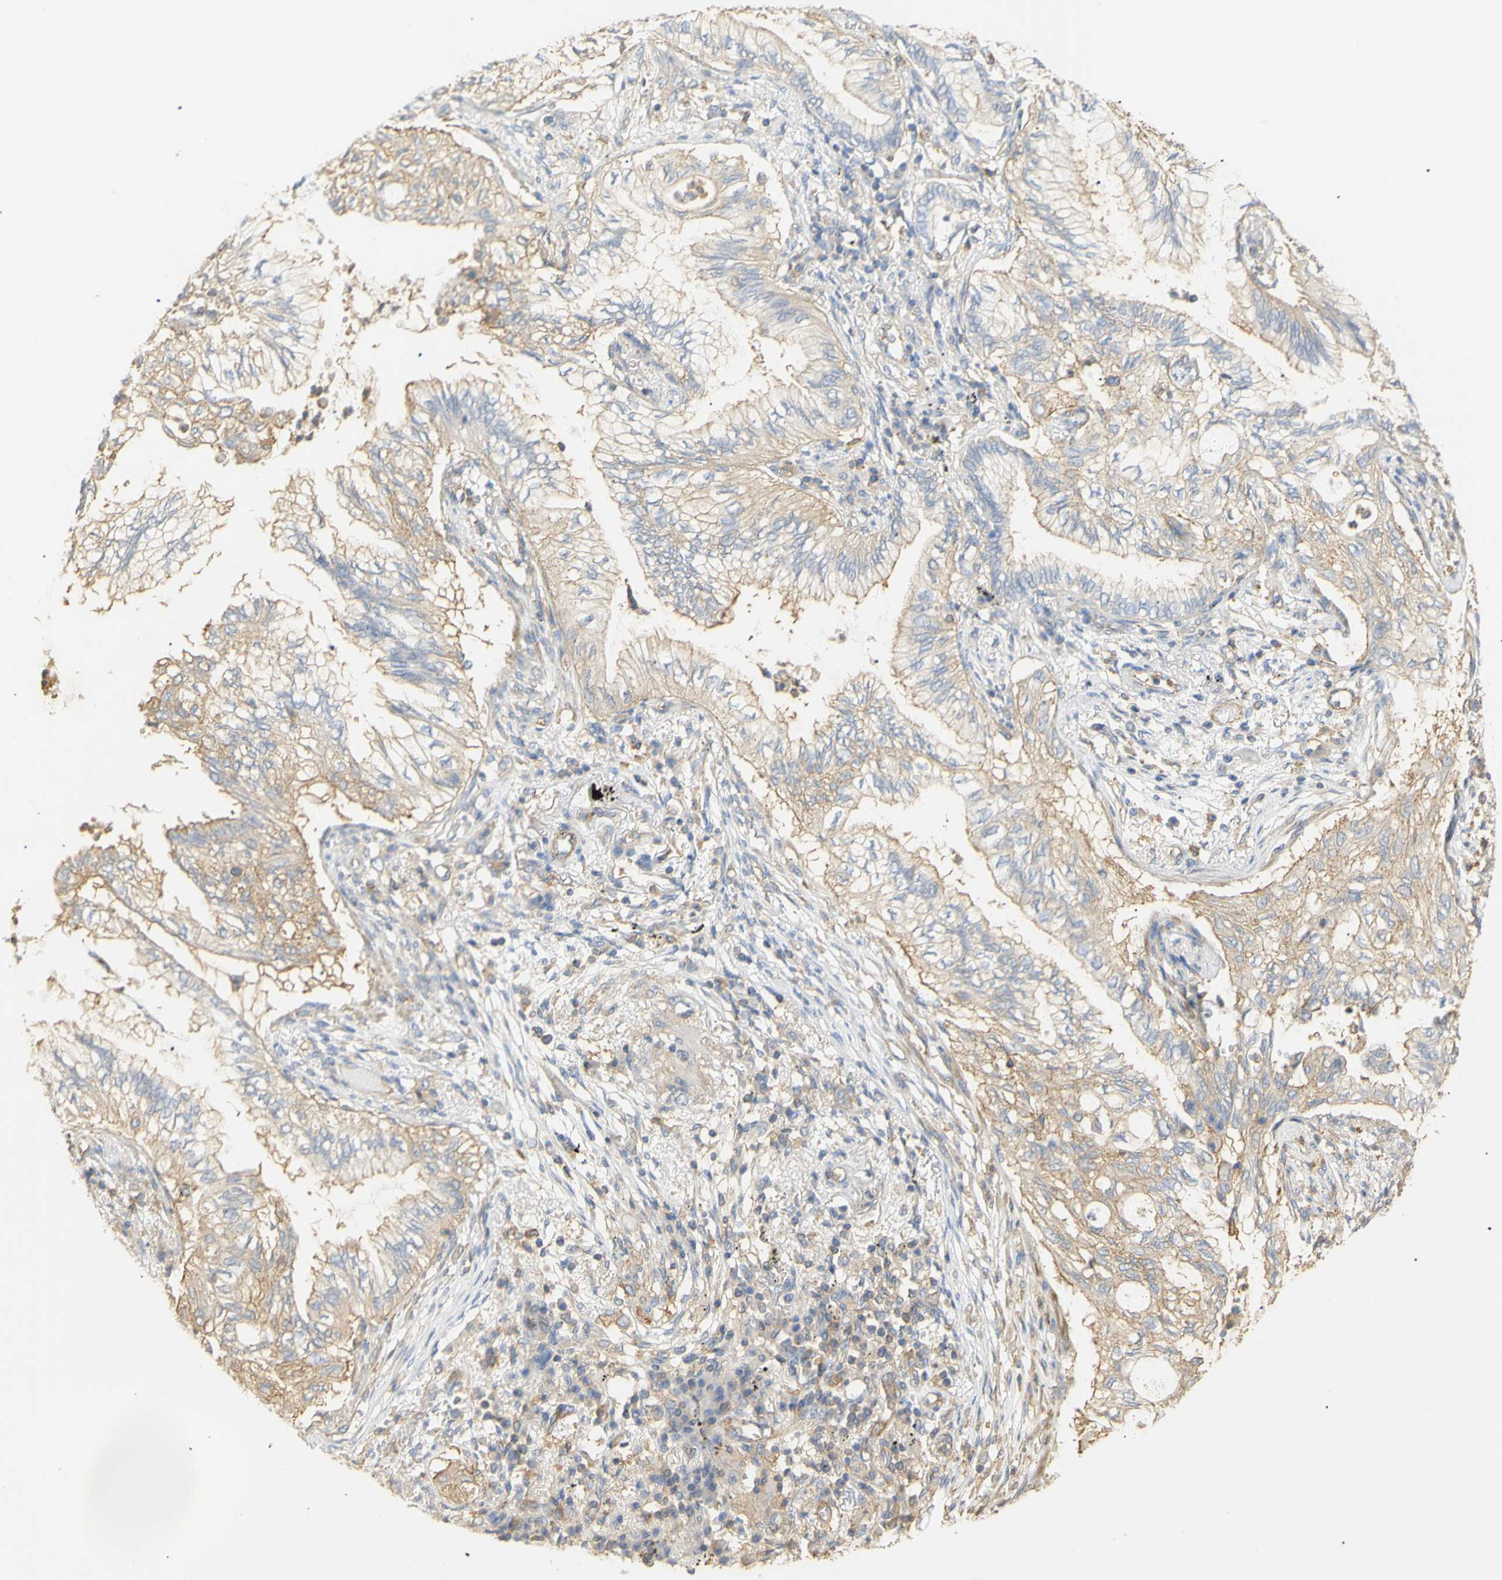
{"staining": {"intensity": "weak", "quantity": ">75%", "location": "cytoplasmic/membranous"}, "tissue": "lung cancer", "cell_type": "Tumor cells", "image_type": "cancer", "snomed": [{"axis": "morphology", "description": "Normal tissue, NOS"}, {"axis": "morphology", "description": "Adenocarcinoma, NOS"}, {"axis": "topography", "description": "Bronchus"}, {"axis": "topography", "description": "Lung"}], "caption": "High-power microscopy captured an IHC photomicrograph of lung adenocarcinoma, revealing weak cytoplasmic/membranous positivity in approximately >75% of tumor cells. The staining was performed using DAB (3,3'-diaminobenzidine) to visualize the protein expression in brown, while the nuclei were stained in blue with hematoxylin (Magnification: 20x).", "gene": "KCNE4", "patient": {"sex": "female", "age": 70}}